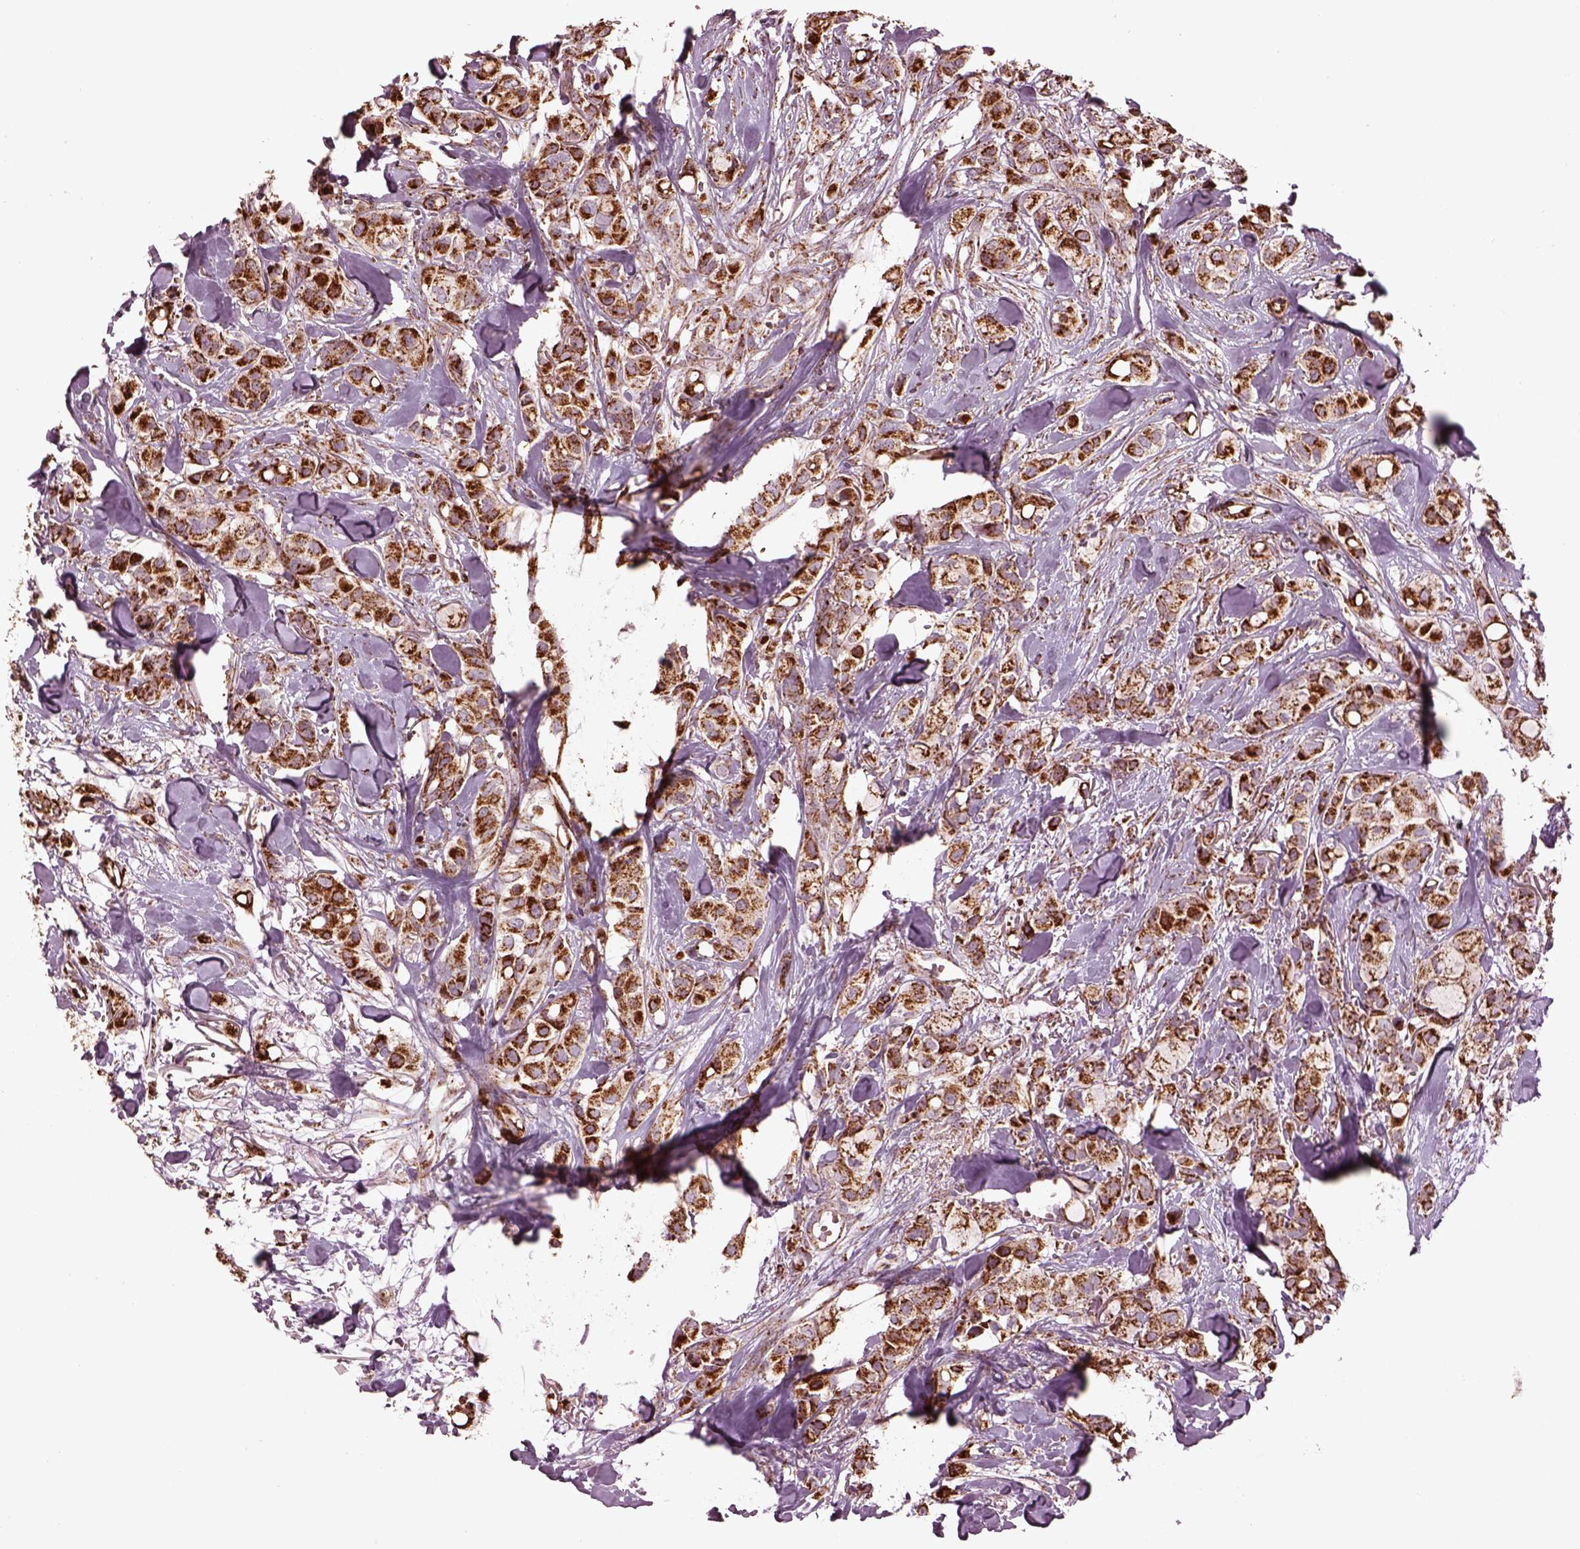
{"staining": {"intensity": "moderate", "quantity": ">75%", "location": "cytoplasmic/membranous"}, "tissue": "breast cancer", "cell_type": "Tumor cells", "image_type": "cancer", "snomed": [{"axis": "morphology", "description": "Duct carcinoma"}, {"axis": "topography", "description": "Breast"}], "caption": "Protein expression analysis of invasive ductal carcinoma (breast) shows moderate cytoplasmic/membranous staining in approximately >75% of tumor cells. Nuclei are stained in blue.", "gene": "TMEM254", "patient": {"sex": "female", "age": 85}}